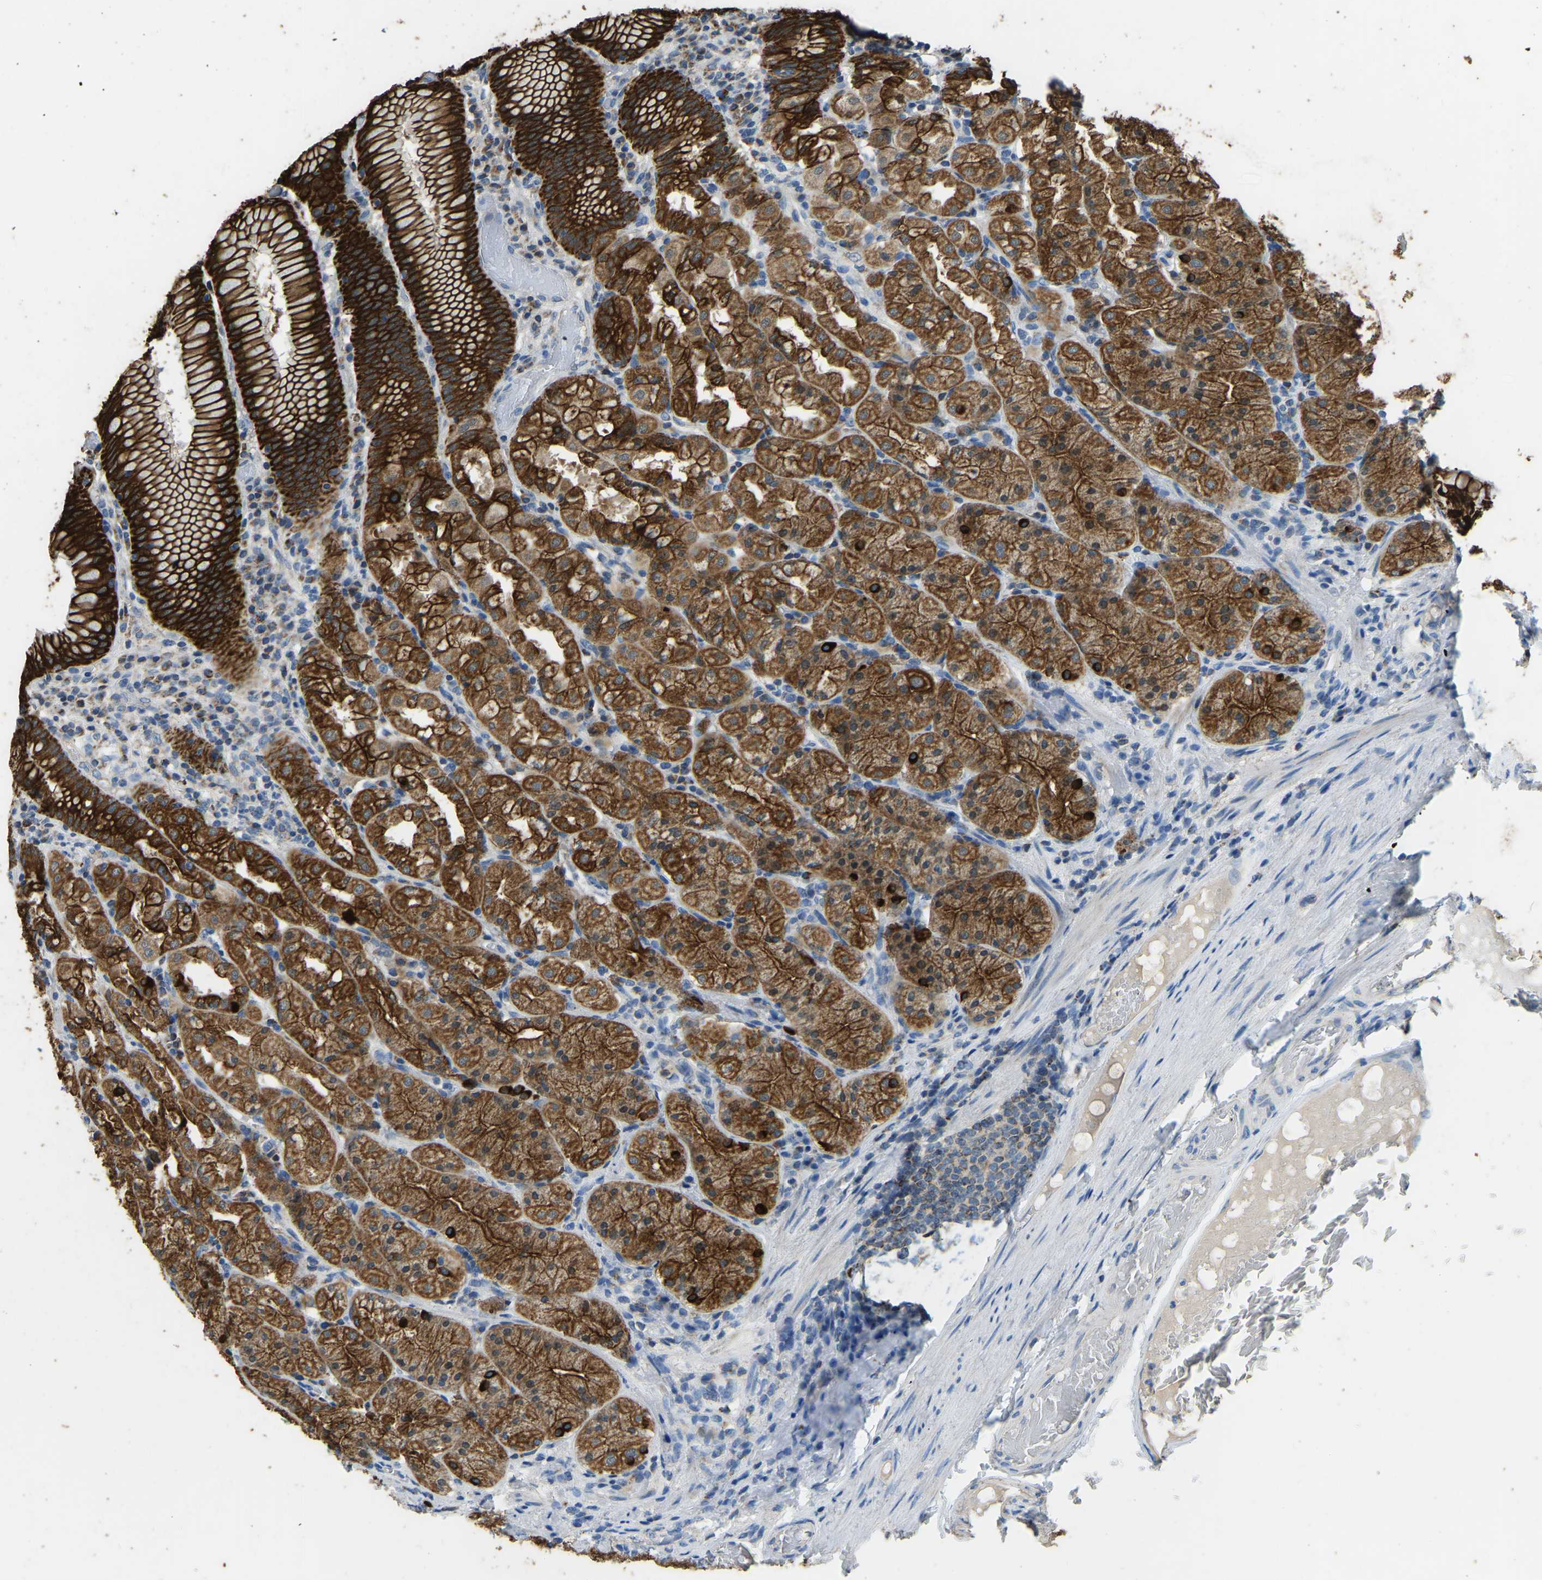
{"staining": {"intensity": "strong", "quantity": ">75%", "location": "cytoplasmic/membranous"}, "tissue": "stomach", "cell_type": "Glandular cells", "image_type": "normal", "snomed": [{"axis": "morphology", "description": "Normal tissue, NOS"}, {"axis": "topography", "description": "Stomach"}, {"axis": "topography", "description": "Stomach, lower"}], "caption": "Protein staining displays strong cytoplasmic/membranous expression in approximately >75% of glandular cells in unremarkable stomach. (DAB (3,3'-diaminobenzidine) IHC, brown staining for protein, blue staining for nuclei).", "gene": "ZNF200", "patient": {"sex": "female", "age": 56}}